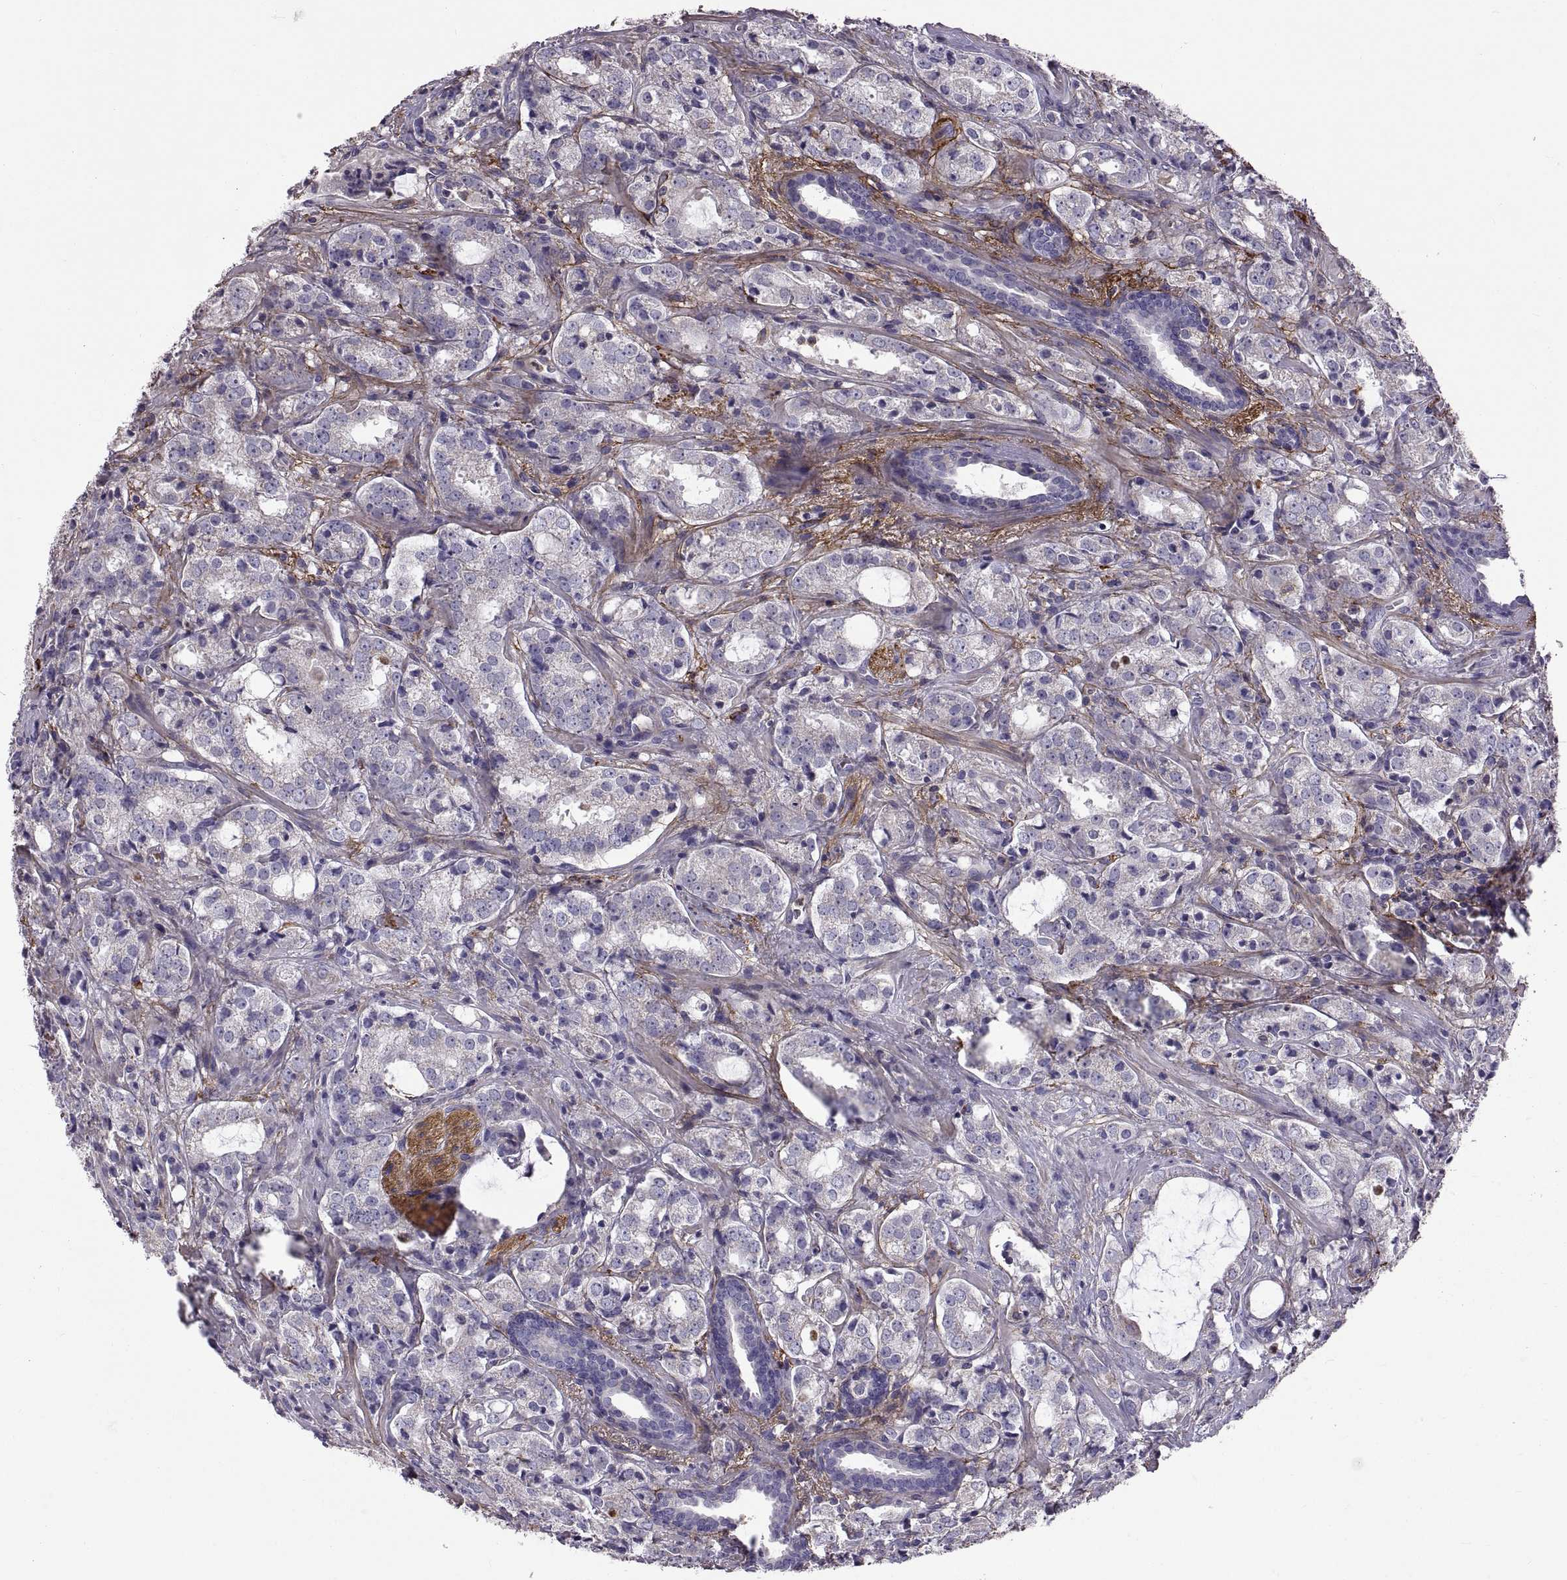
{"staining": {"intensity": "negative", "quantity": "none", "location": "none"}, "tissue": "prostate cancer", "cell_type": "Tumor cells", "image_type": "cancer", "snomed": [{"axis": "morphology", "description": "Adenocarcinoma, NOS"}, {"axis": "topography", "description": "Prostate"}], "caption": "Immunohistochemical staining of human prostate cancer displays no significant staining in tumor cells. Brightfield microscopy of immunohistochemistry (IHC) stained with DAB (brown) and hematoxylin (blue), captured at high magnification.", "gene": "EMILIN2", "patient": {"sex": "male", "age": 66}}